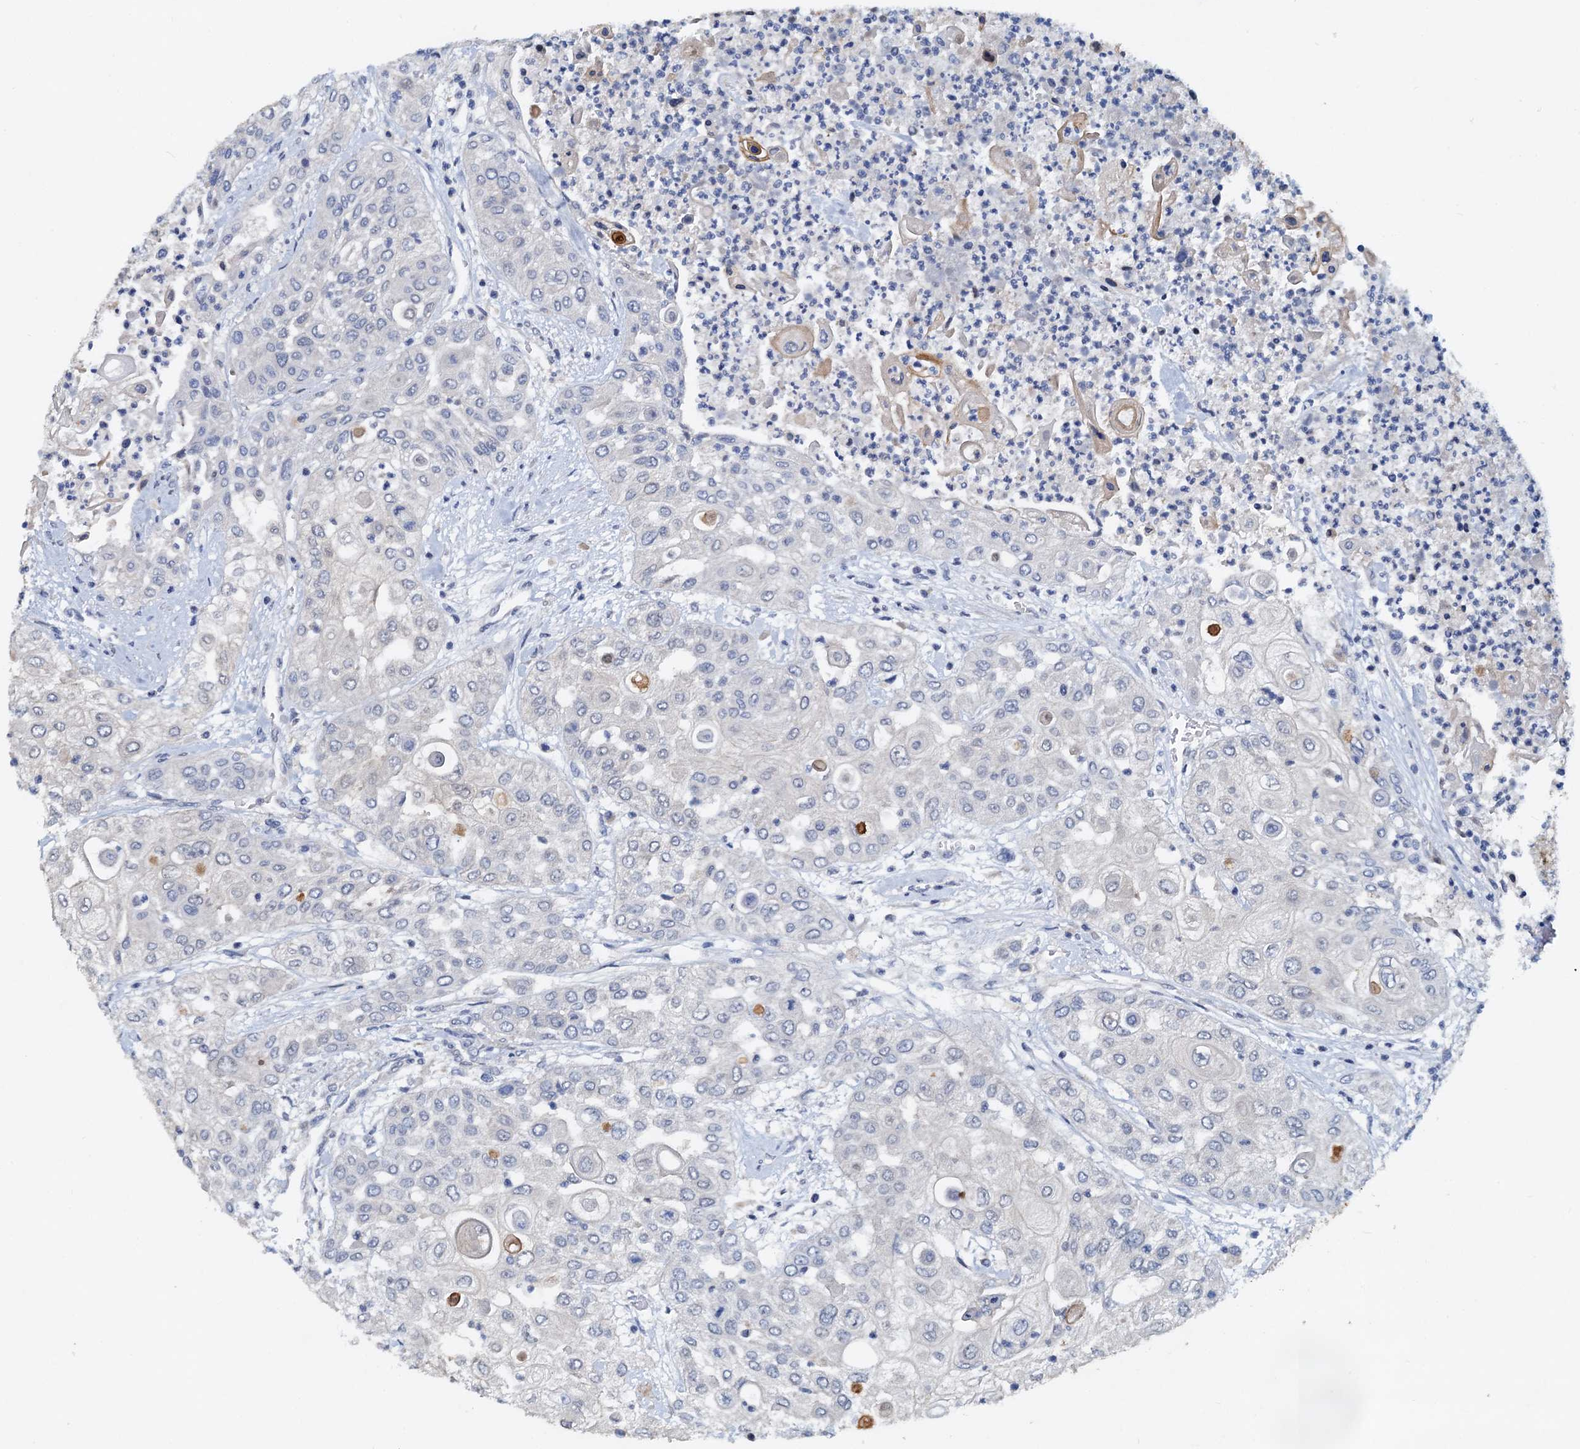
{"staining": {"intensity": "negative", "quantity": "none", "location": "none"}, "tissue": "urothelial cancer", "cell_type": "Tumor cells", "image_type": "cancer", "snomed": [{"axis": "morphology", "description": "Urothelial carcinoma, High grade"}, {"axis": "topography", "description": "Urinary bladder"}], "caption": "An image of human urothelial carcinoma (high-grade) is negative for staining in tumor cells. The staining is performed using DAB brown chromogen with nuclei counter-stained in using hematoxylin.", "gene": "PTGES3", "patient": {"sex": "female", "age": 79}}